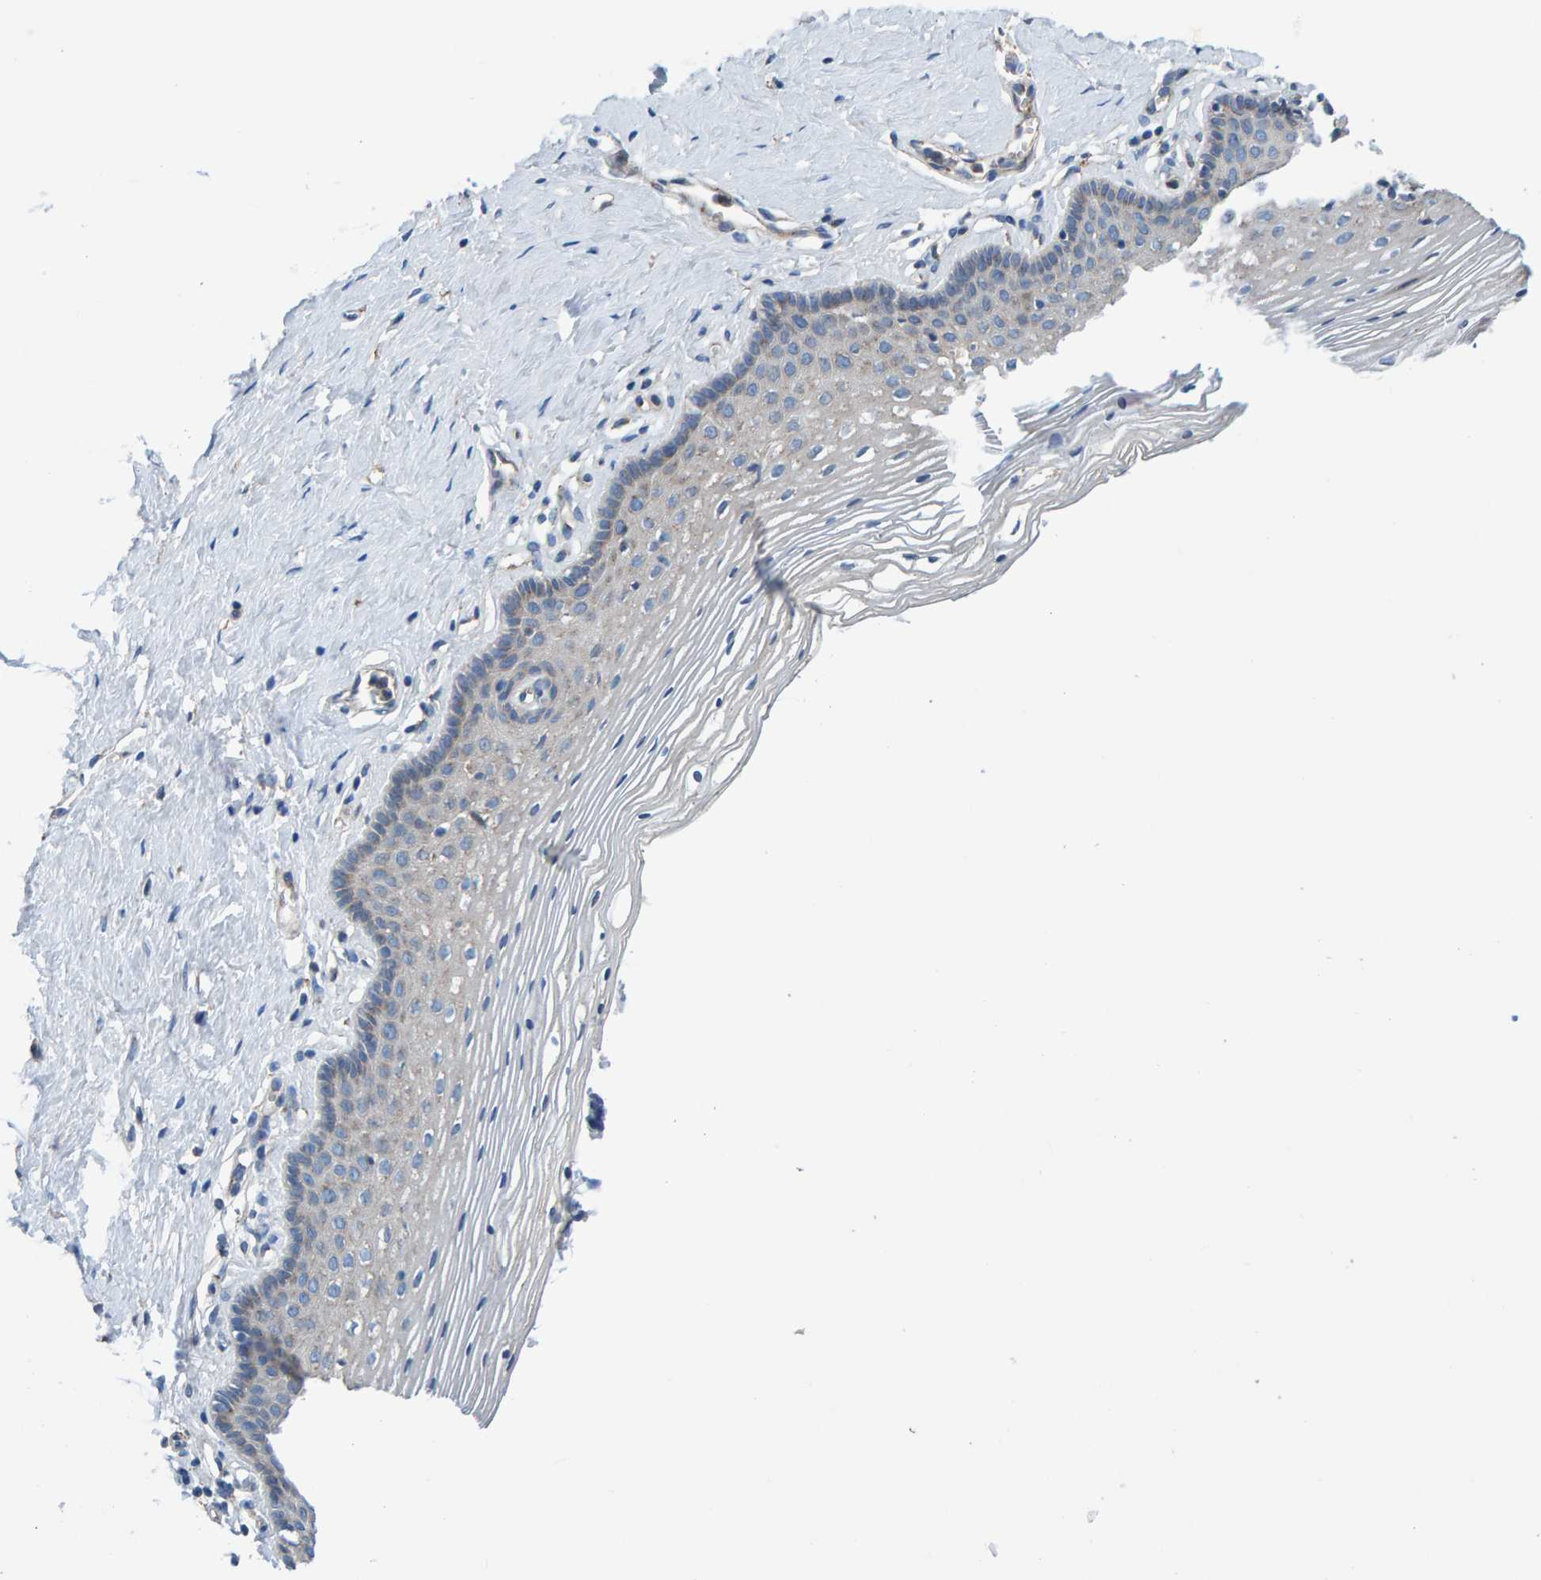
{"staining": {"intensity": "weak", "quantity": "<25%", "location": "cytoplasmic/membranous"}, "tissue": "vagina", "cell_type": "Squamous epithelial cells", "image_type": "normal", "snomed": [{"axis": "morphology", "description": "Normal tissue, NOS"}, {"axis": "topography", "description": "Vagina"}], "caption": "High magnification brightfield microscopy of normal vagina stained with DAB (3,3'-diaminobenzidine) (brown) and counterstained with hematoxylin (blue): squamous epithelial cells show no significant expression.", "gene": "MKLN1", "patient": {"sex": "female", "age": 32}}